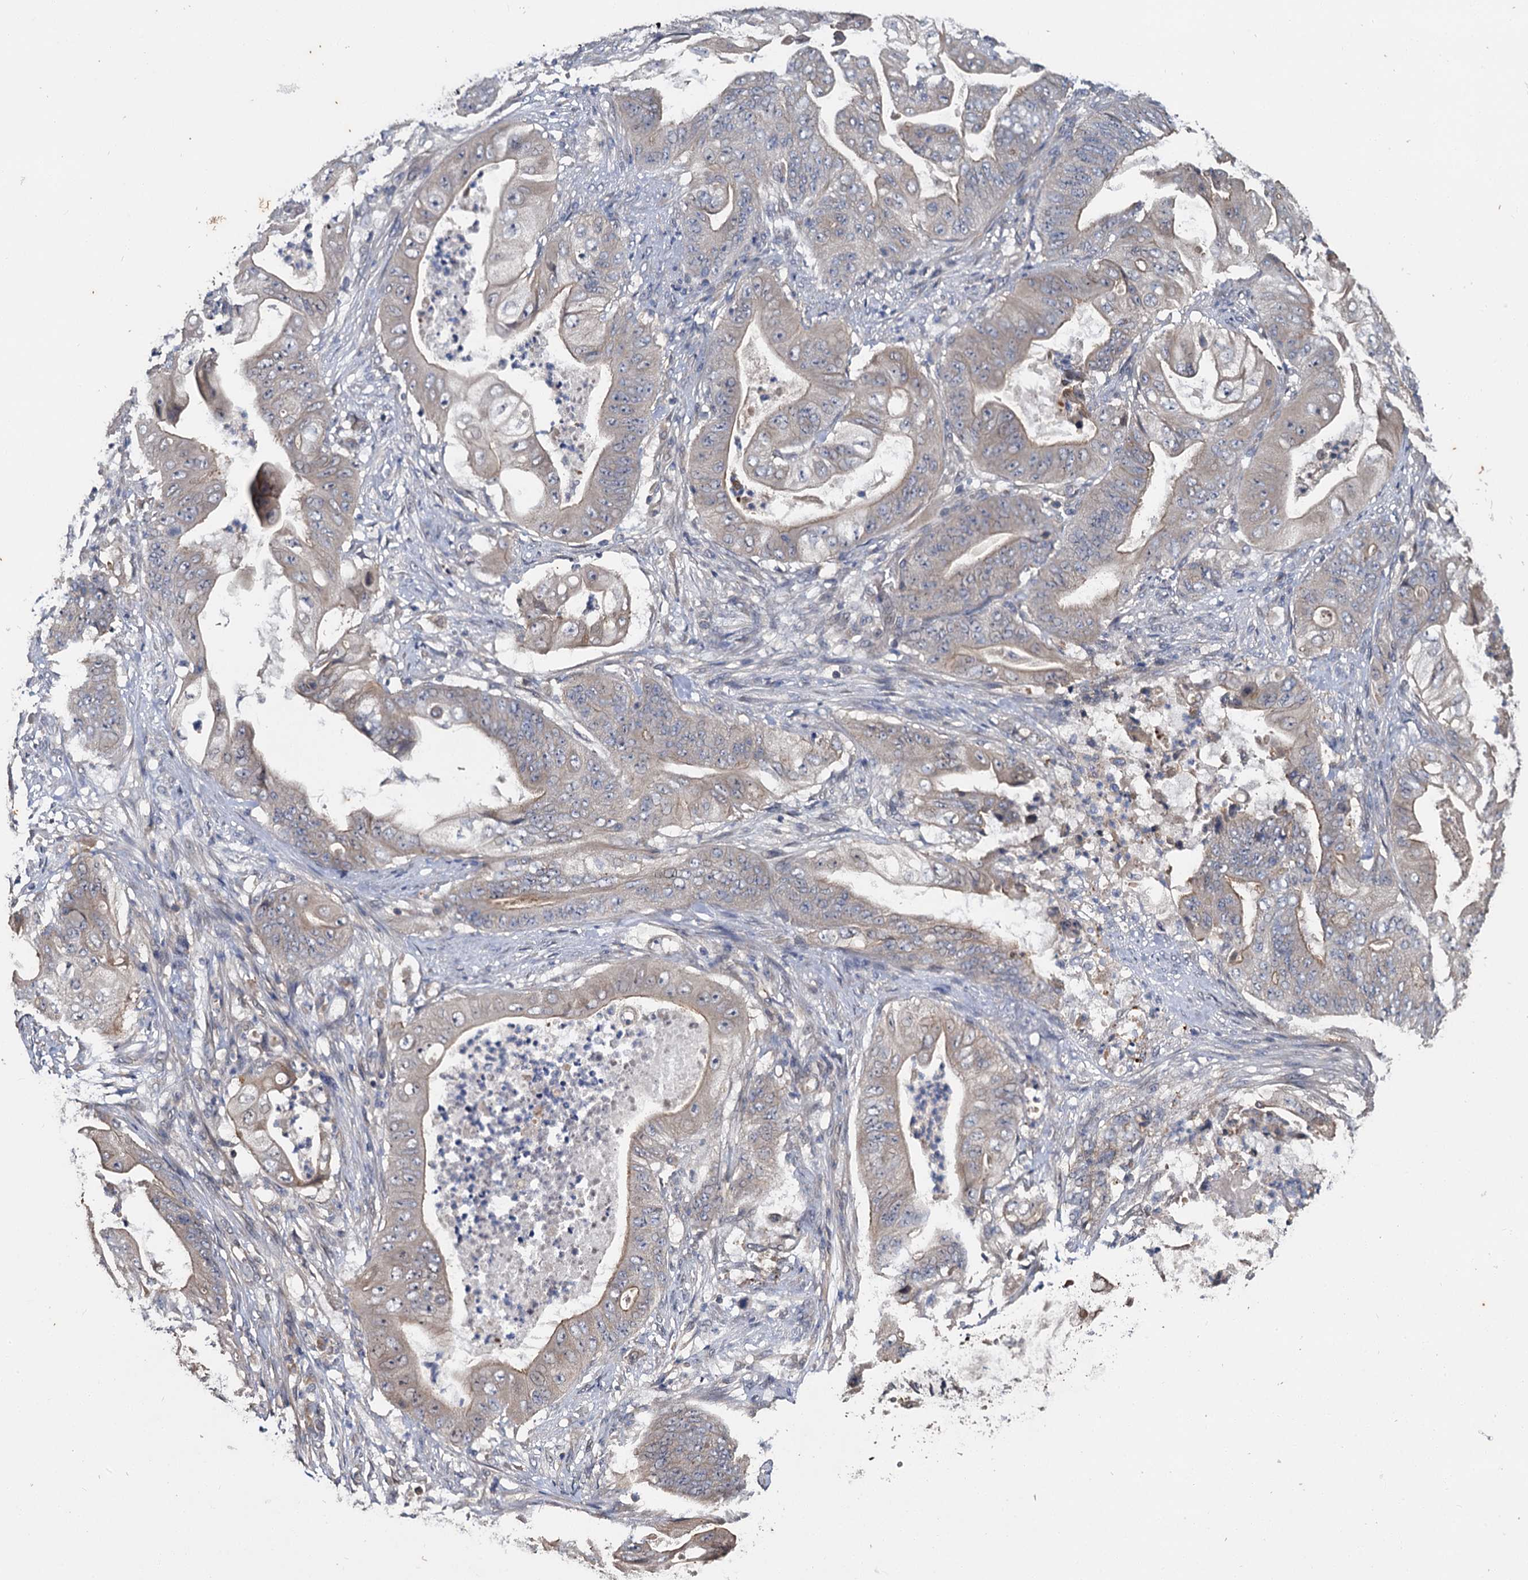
{"staining": {"intensity": "moderate", "quantity": "<25%", "location": "cytoplasmic/membranous"}, "tissue": "stomach cancer", "cell_type": "Tumor cells", "image_type": "cancer", "snomed": [{"axis": "morphology", "description": "Adenocarcinoma, NOS"}, {"axis": "topography", "description": "Stomach"}], "caption": "Stomach cancer (adenocarcinoma) was stained to show a protein in brown. There is low levels of moderate cytoplasmic/membranous positivity in approximately <25% of tumor cells.", "gene": "ZNF324", "patient": {"sex": "female", "age": 73}}